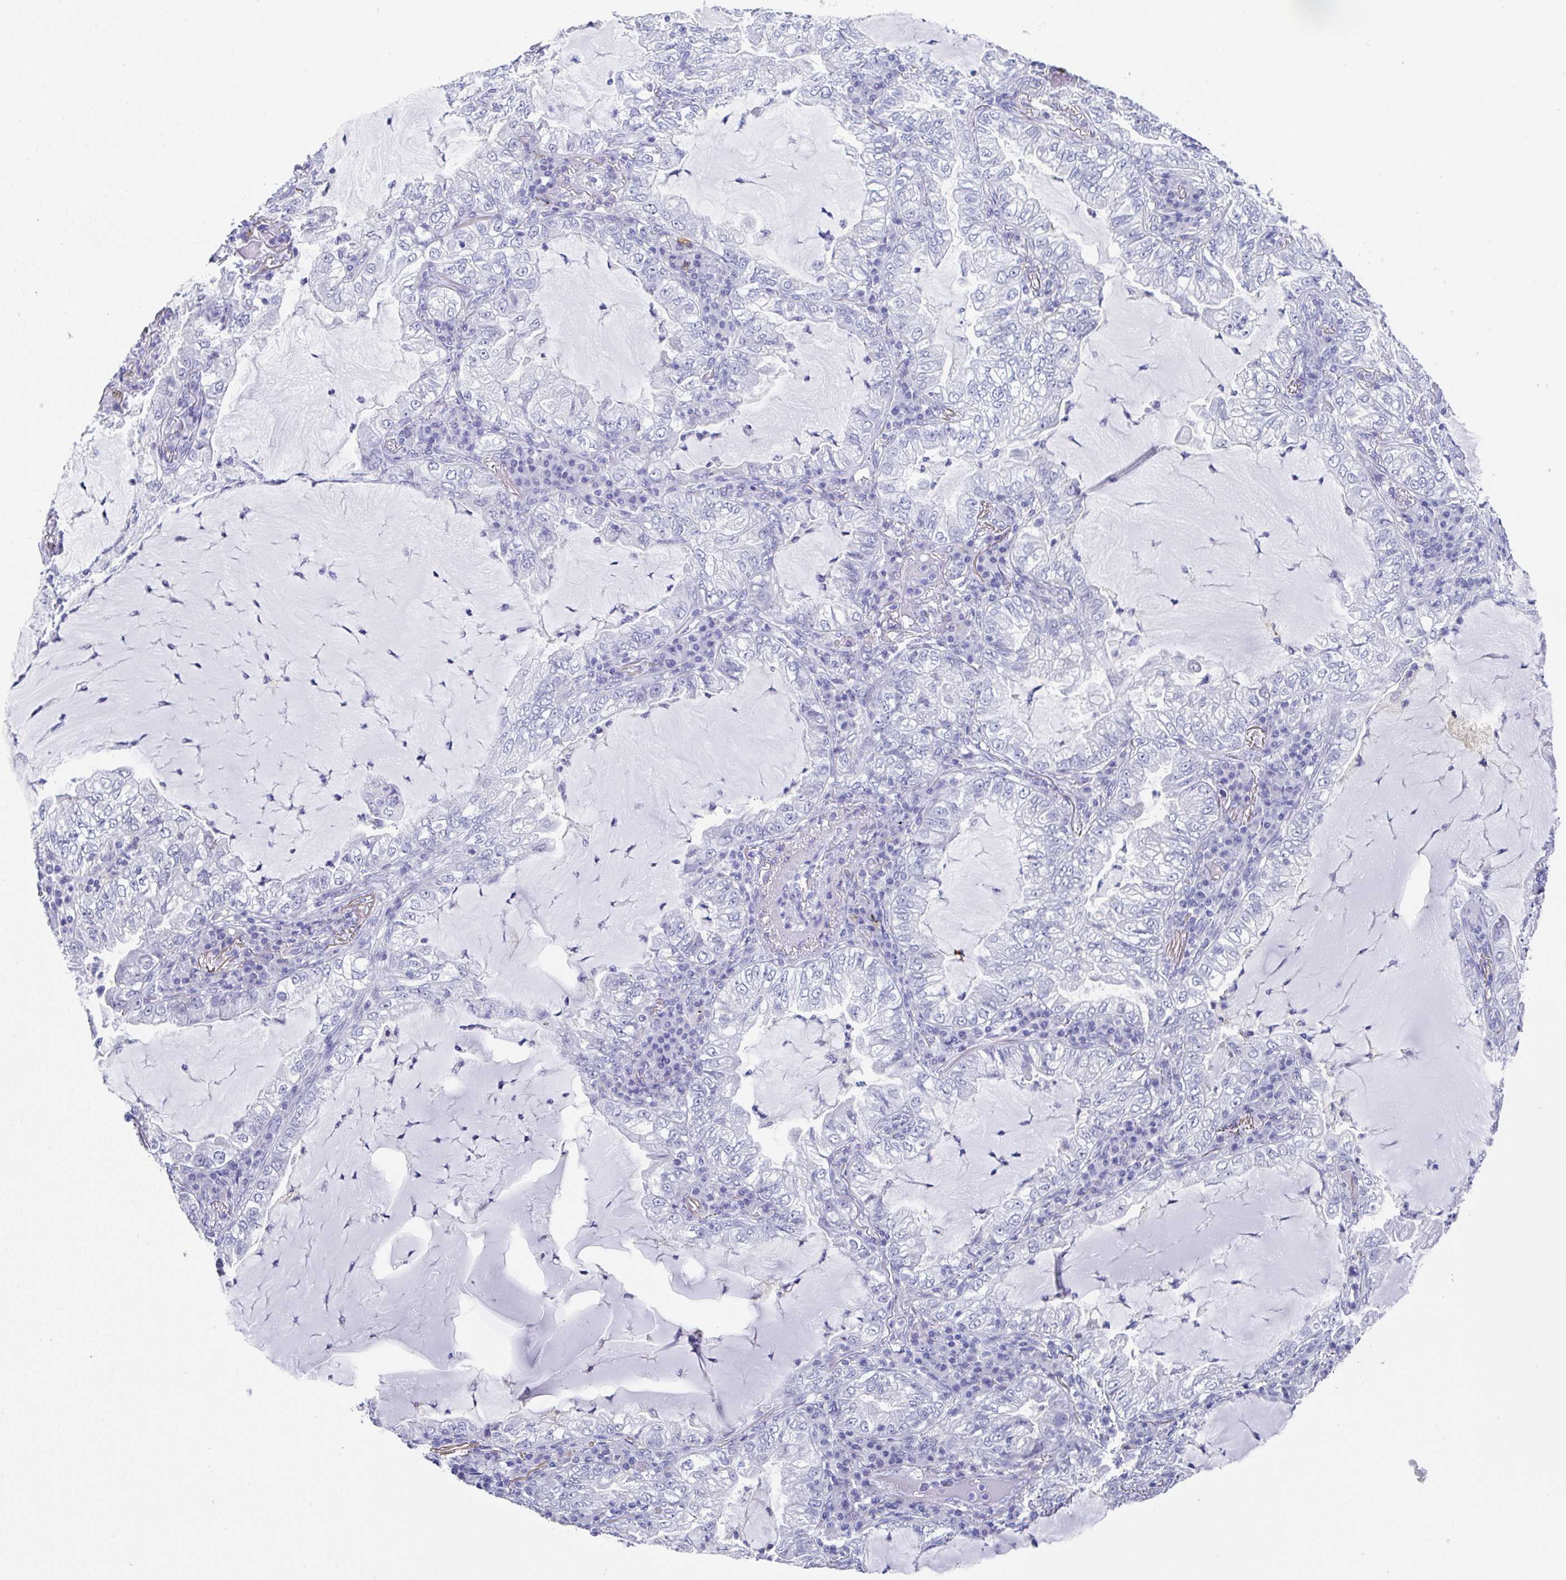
{"staining": {"intensity": "negative", "quantity": "none", "location": "none"}, "tissue": "lung cancer", "cell_type": "Tumor cells", "image_type": "cancer", "snomed": [{"axis": "morphology", "description": "Adenocarcinoma, NOS"}, {"axis": "topography", "description": "Lung"}], "caption": "Photomicrograph shows no protein expression in tumor cells of lung cancer (adenocarcinoma) tissue. The staining was performed using DAB to visualize the protein expression in brown, while the nuclei were stained in blue with hematoxylin (Magnification: 20x).", "gene": "TNFRSF8", "patient": {"sex": "female", "age": 73}}